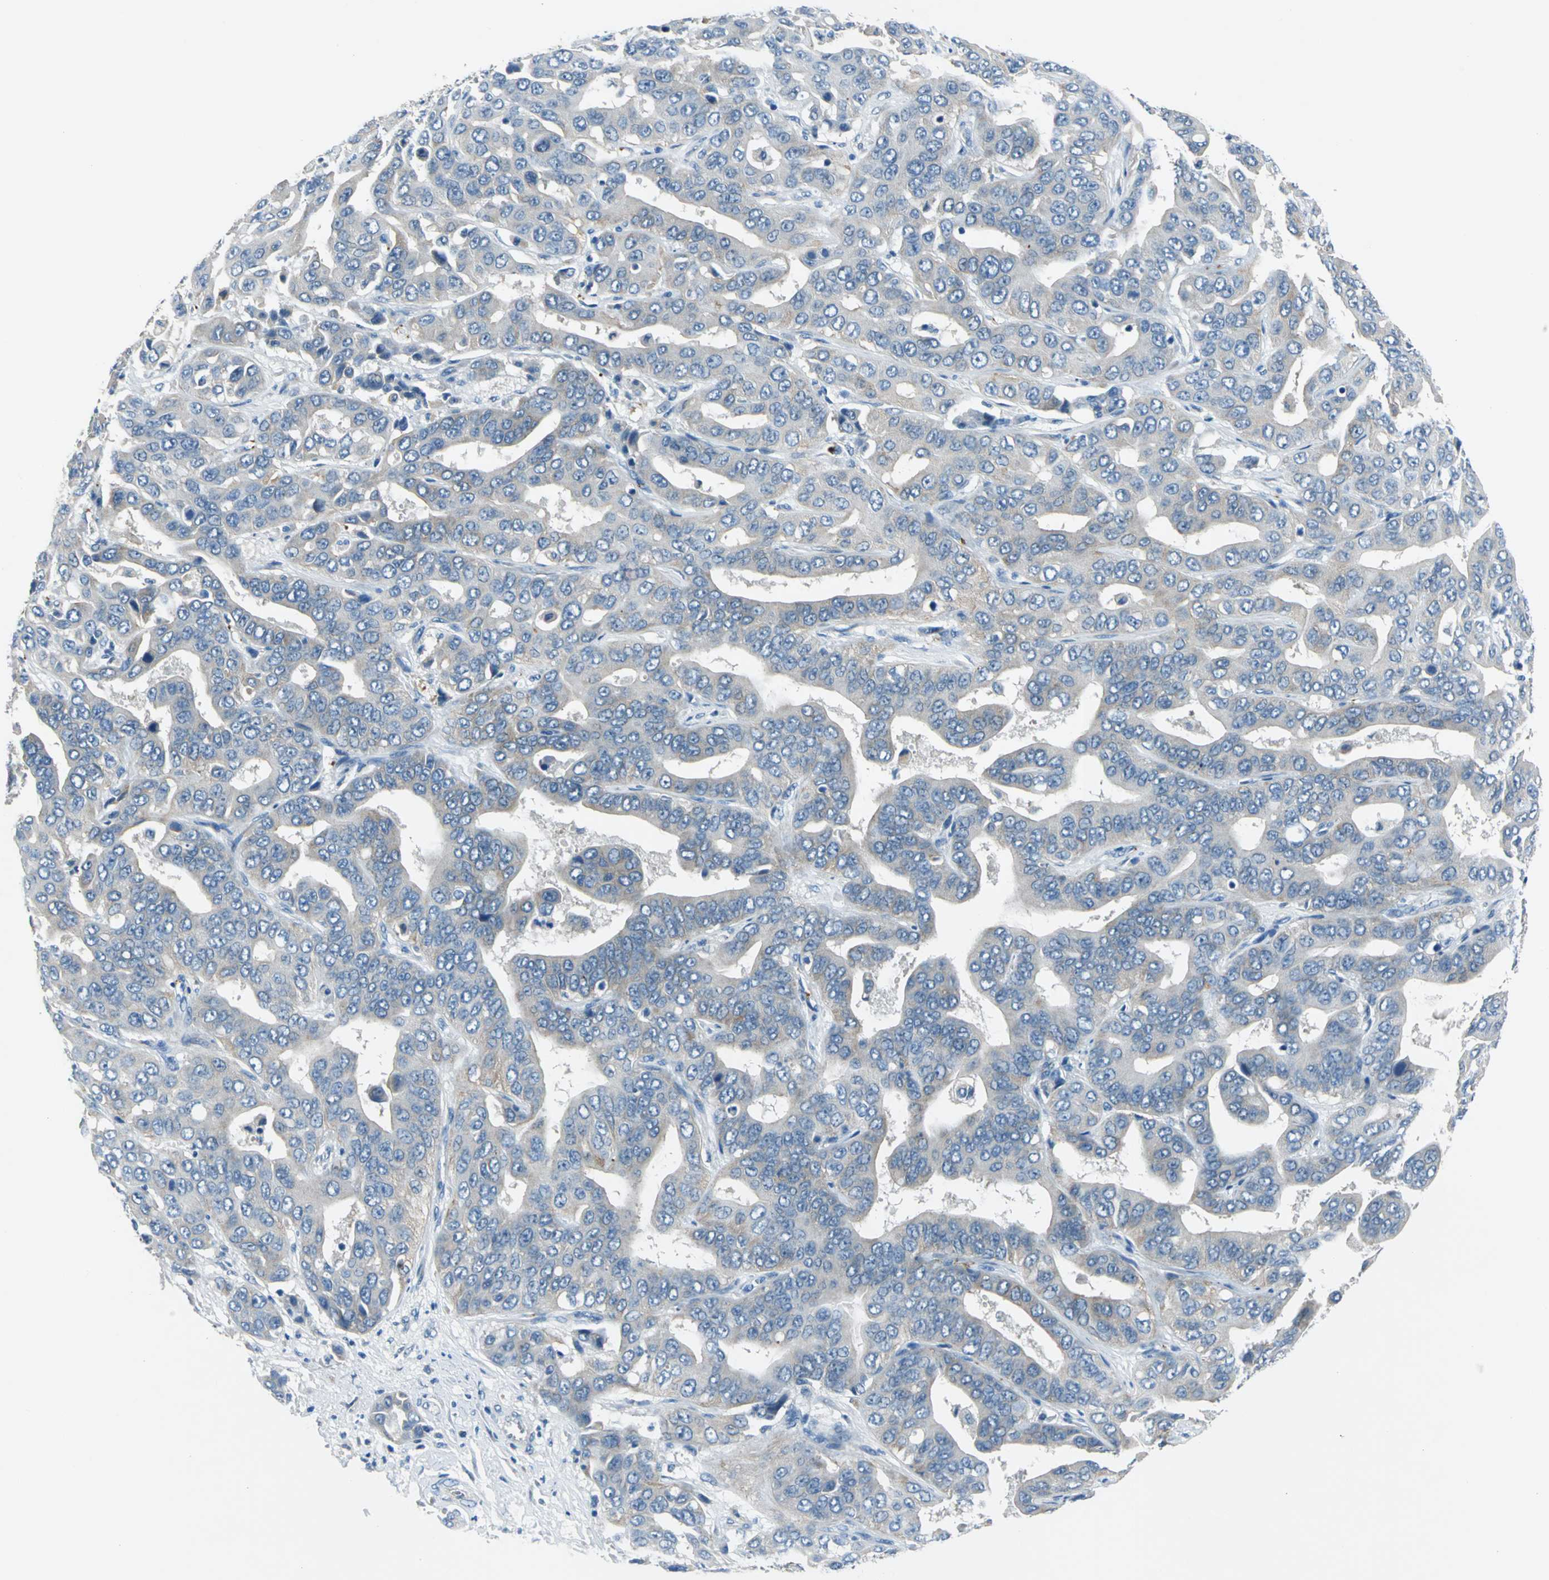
{"staining": {"intensity": "moderate", "quantity": "25%-75%", "location": "cytoplasmic/membranous"}, "tissue": "liver cancer", "cell_type": "Tumor cells", "image_type": "cancer", "snomed": [{"axis": "morphology", "description": "Cholangiocarcinoma"}, {"axis": "topography", "description": "Liver"}], "caption": "Approximately 25%-75% of tumor cells in human liver cancer (cholangiocarcinoma) display moderate cytoplasmic/membranous protein expression as visualized by brown immunohistochemical staining.", "gene": "SELP", "patient": {"sex": "female", "age": 52}}